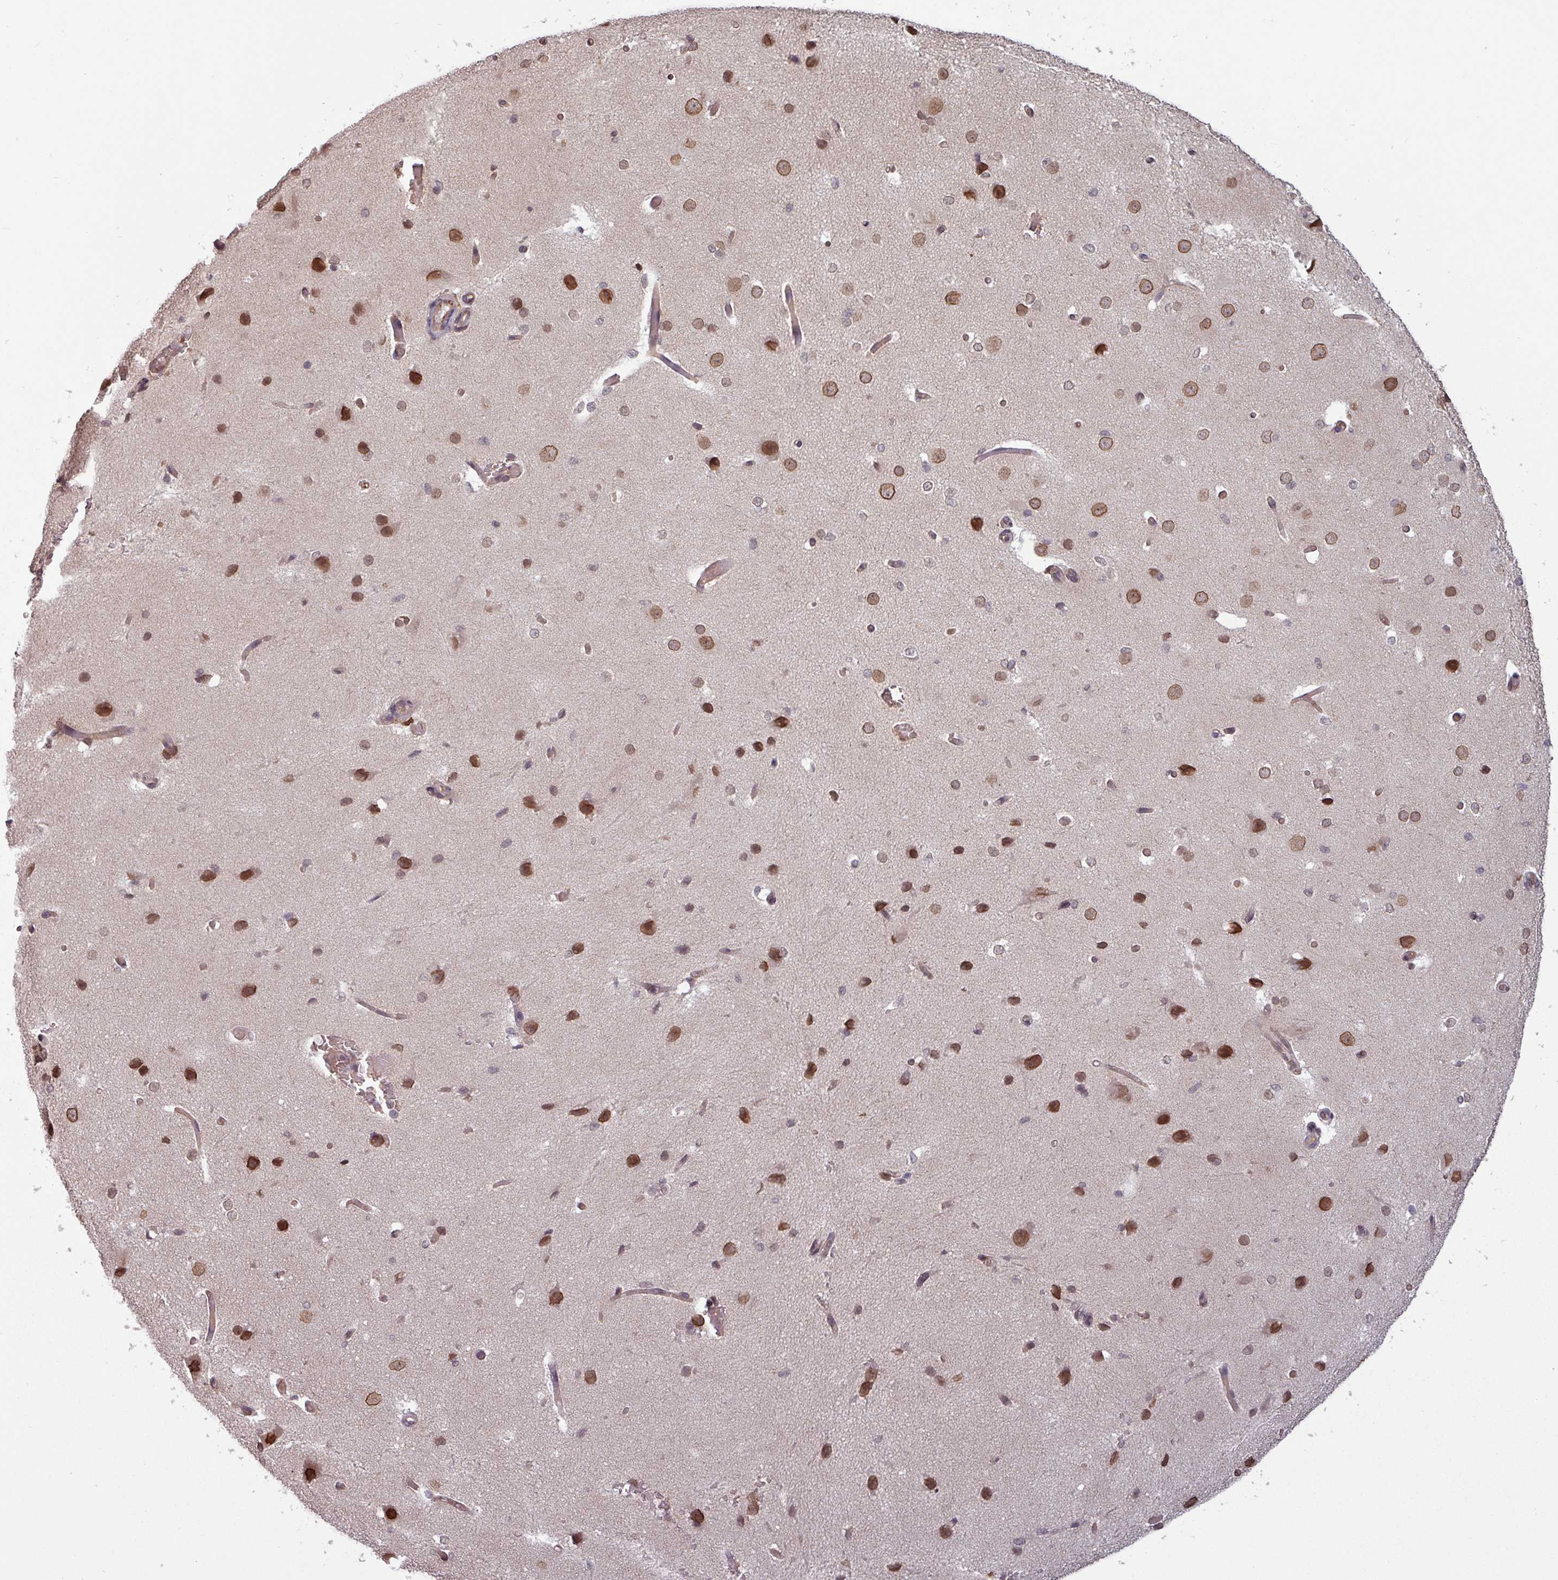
{"staining": {"intensity": "weak", "quantity": ">75%", "location": "cytoplasmic/membranous"}, "tissue": "cerebral cortex", "cell_type": "Endothelial cells", "image_type": "normal", "snomed": [{"axis": "morphology", "description": "Normal tissue, NOS"}, {"axis": "morphology", "description": "Inflammation, NOS"}, {"axis": "topography", "description": "Cerebral cortex"}], "caption": "This is an image of IHC staining of normal cerebral cortex, which shows weak positivity in the cytoplasmic/membranous of endothelial cells.", "gene": "RBM4B", "patient": {"sex": "male", "age": 6}}